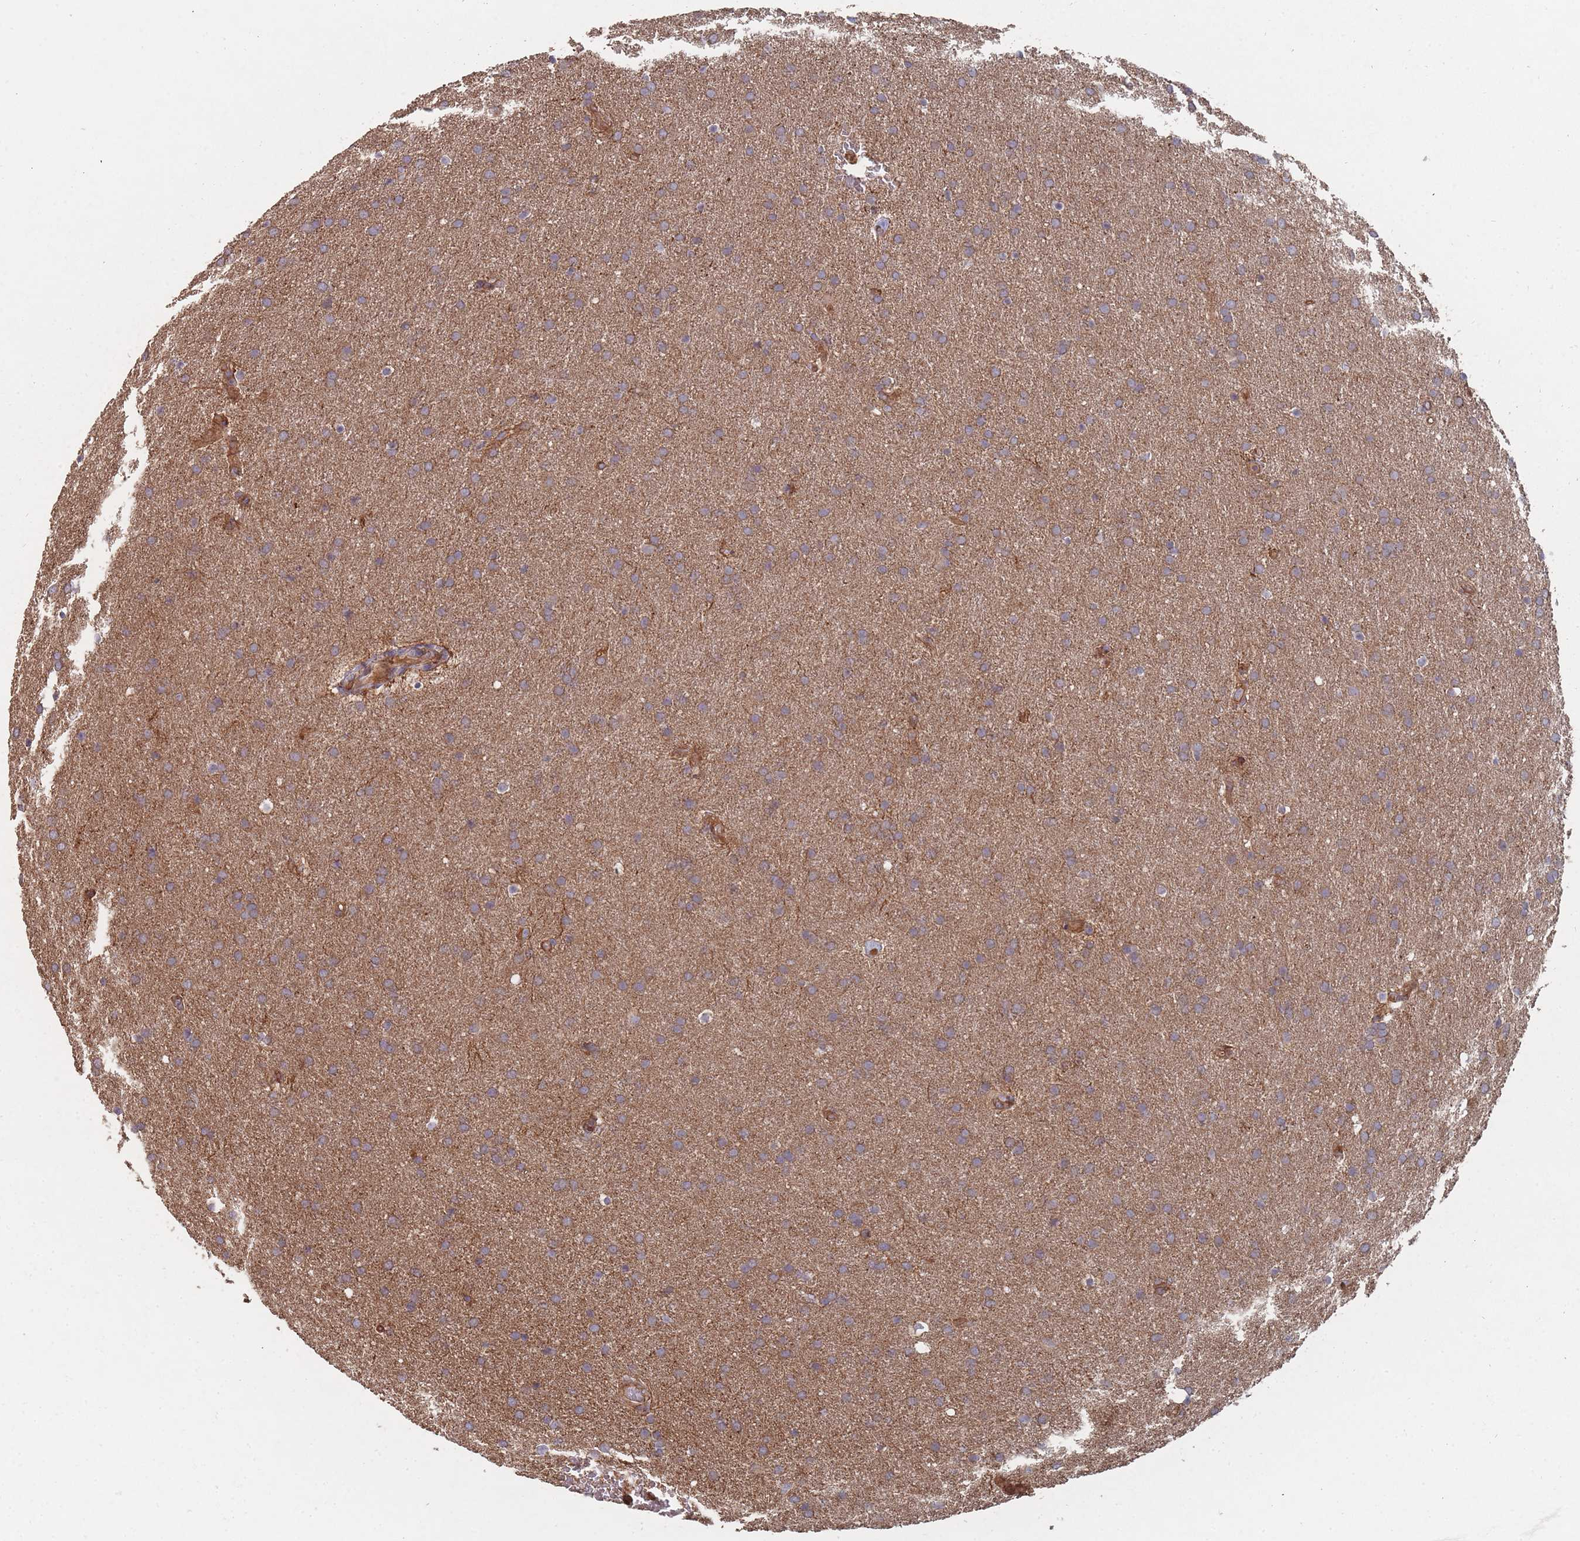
{"staining": {"intensity": "moderate", "quantity": ">75%", "location": "cytoplasmic/membranous"}, "tissue": "glioma", "cell_type": "Tumor cells", "image_type": "cancer", "snomed": [{"axis": "morphology", "description": "Glioma, malignant, Low grade"}, {"axis": "topography", "description": "Brain"}], "caption": "About >75% of tumor cells in glioma display moderate cytoplasmic/membranous protein expression as visualized by brown immunohistochemical staining.", "gene": "THSD7B", "patient": {"sex": "female", "age": 32}}